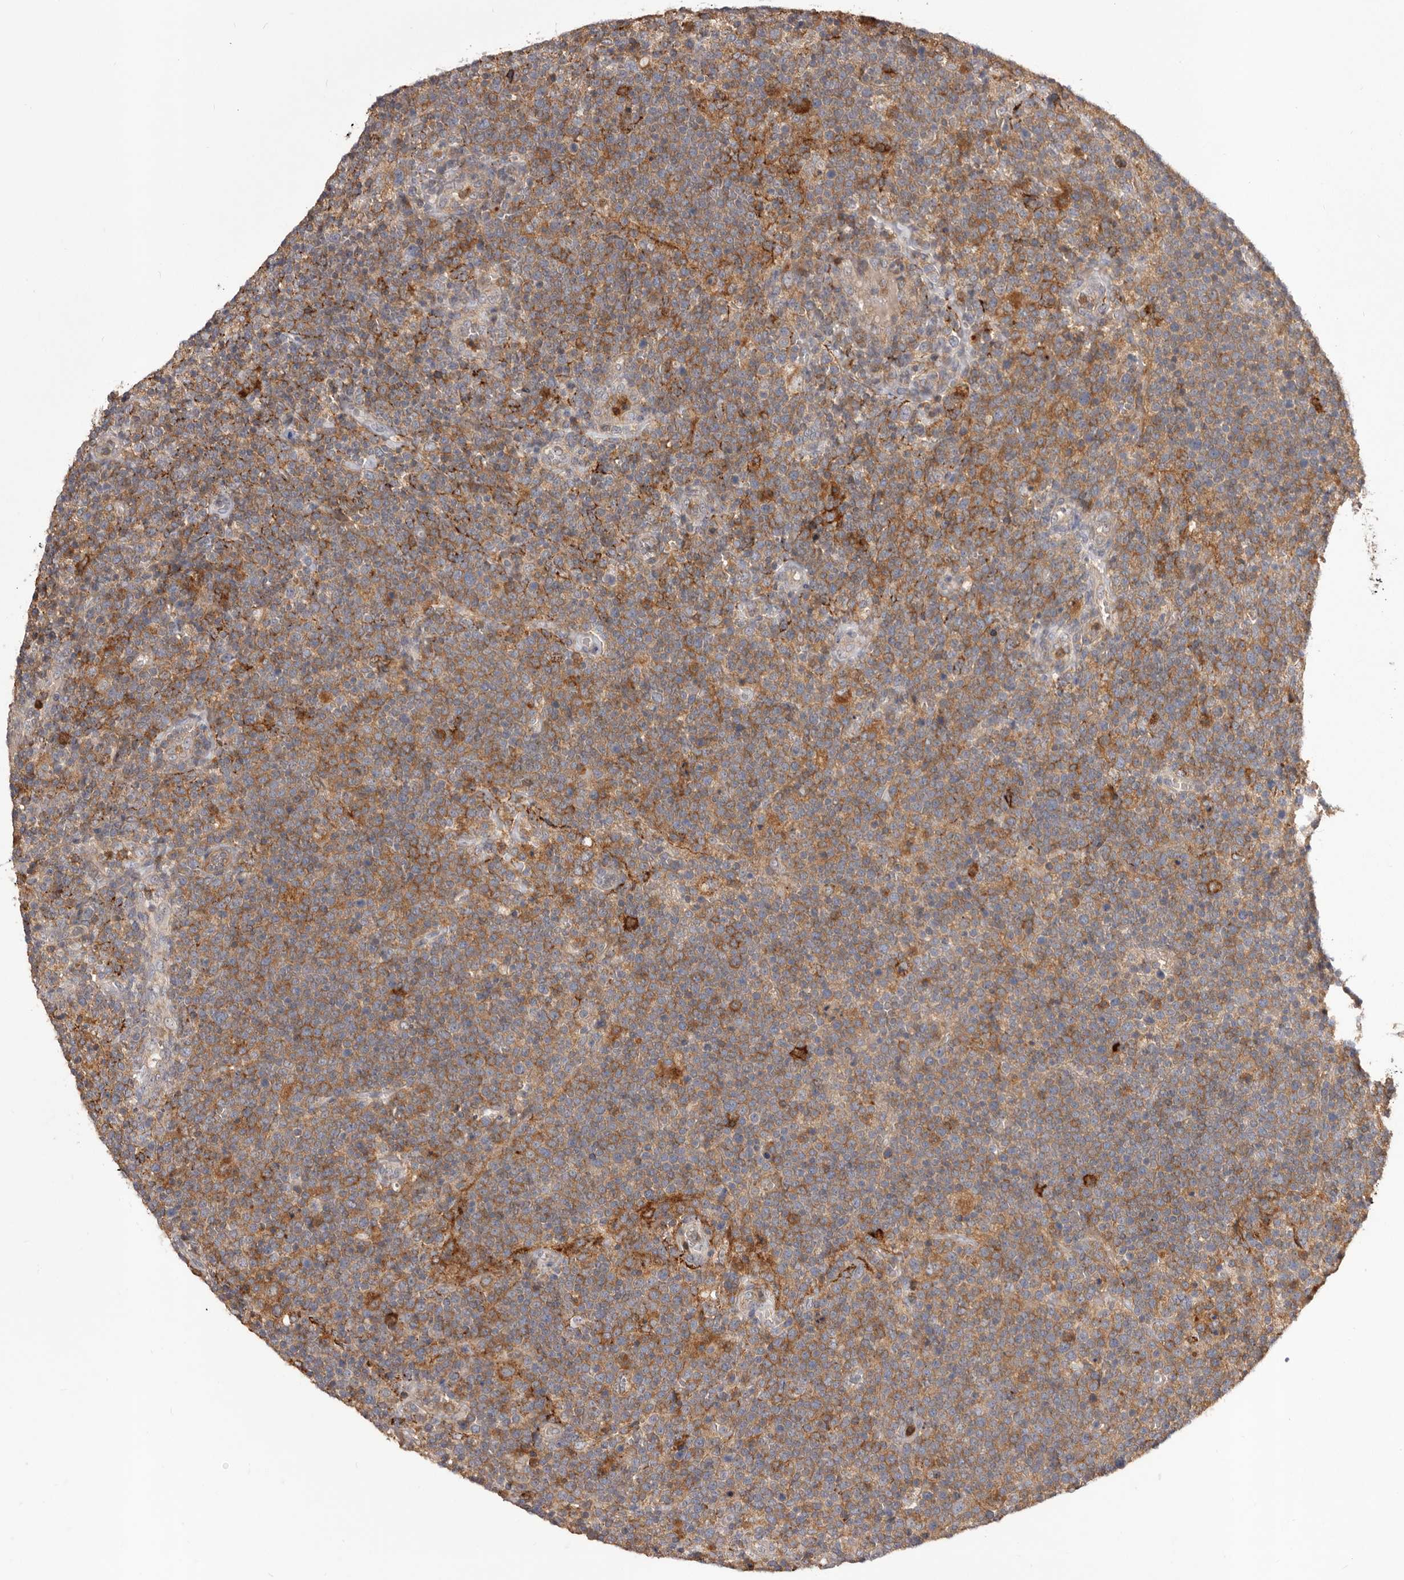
{"staining": {"intensity": "moderate", "quantity": "25%-75%", "location": "cytoplasmic/membranous"}, "tissue": "lymphoma", "cell_type": "Tumor cells", "image_type": "cancer", "snomed": [{"axis": "morphology", "description": "Malignant lymphoma, non-Hodgkin's type, High grade"}, {"axis": "topography", "description": "Lymph node"}], "caption": "Human malignant lymphoma, non-Hodgkin's type (high-grade) stained for a protein (brown) exhibits moderate cytoplasmic/membranous positive staining in approximately 25%-75% of tumor cells.", "gene": "GLIPR2", "patient": {"sex": "male", "age": 61}}